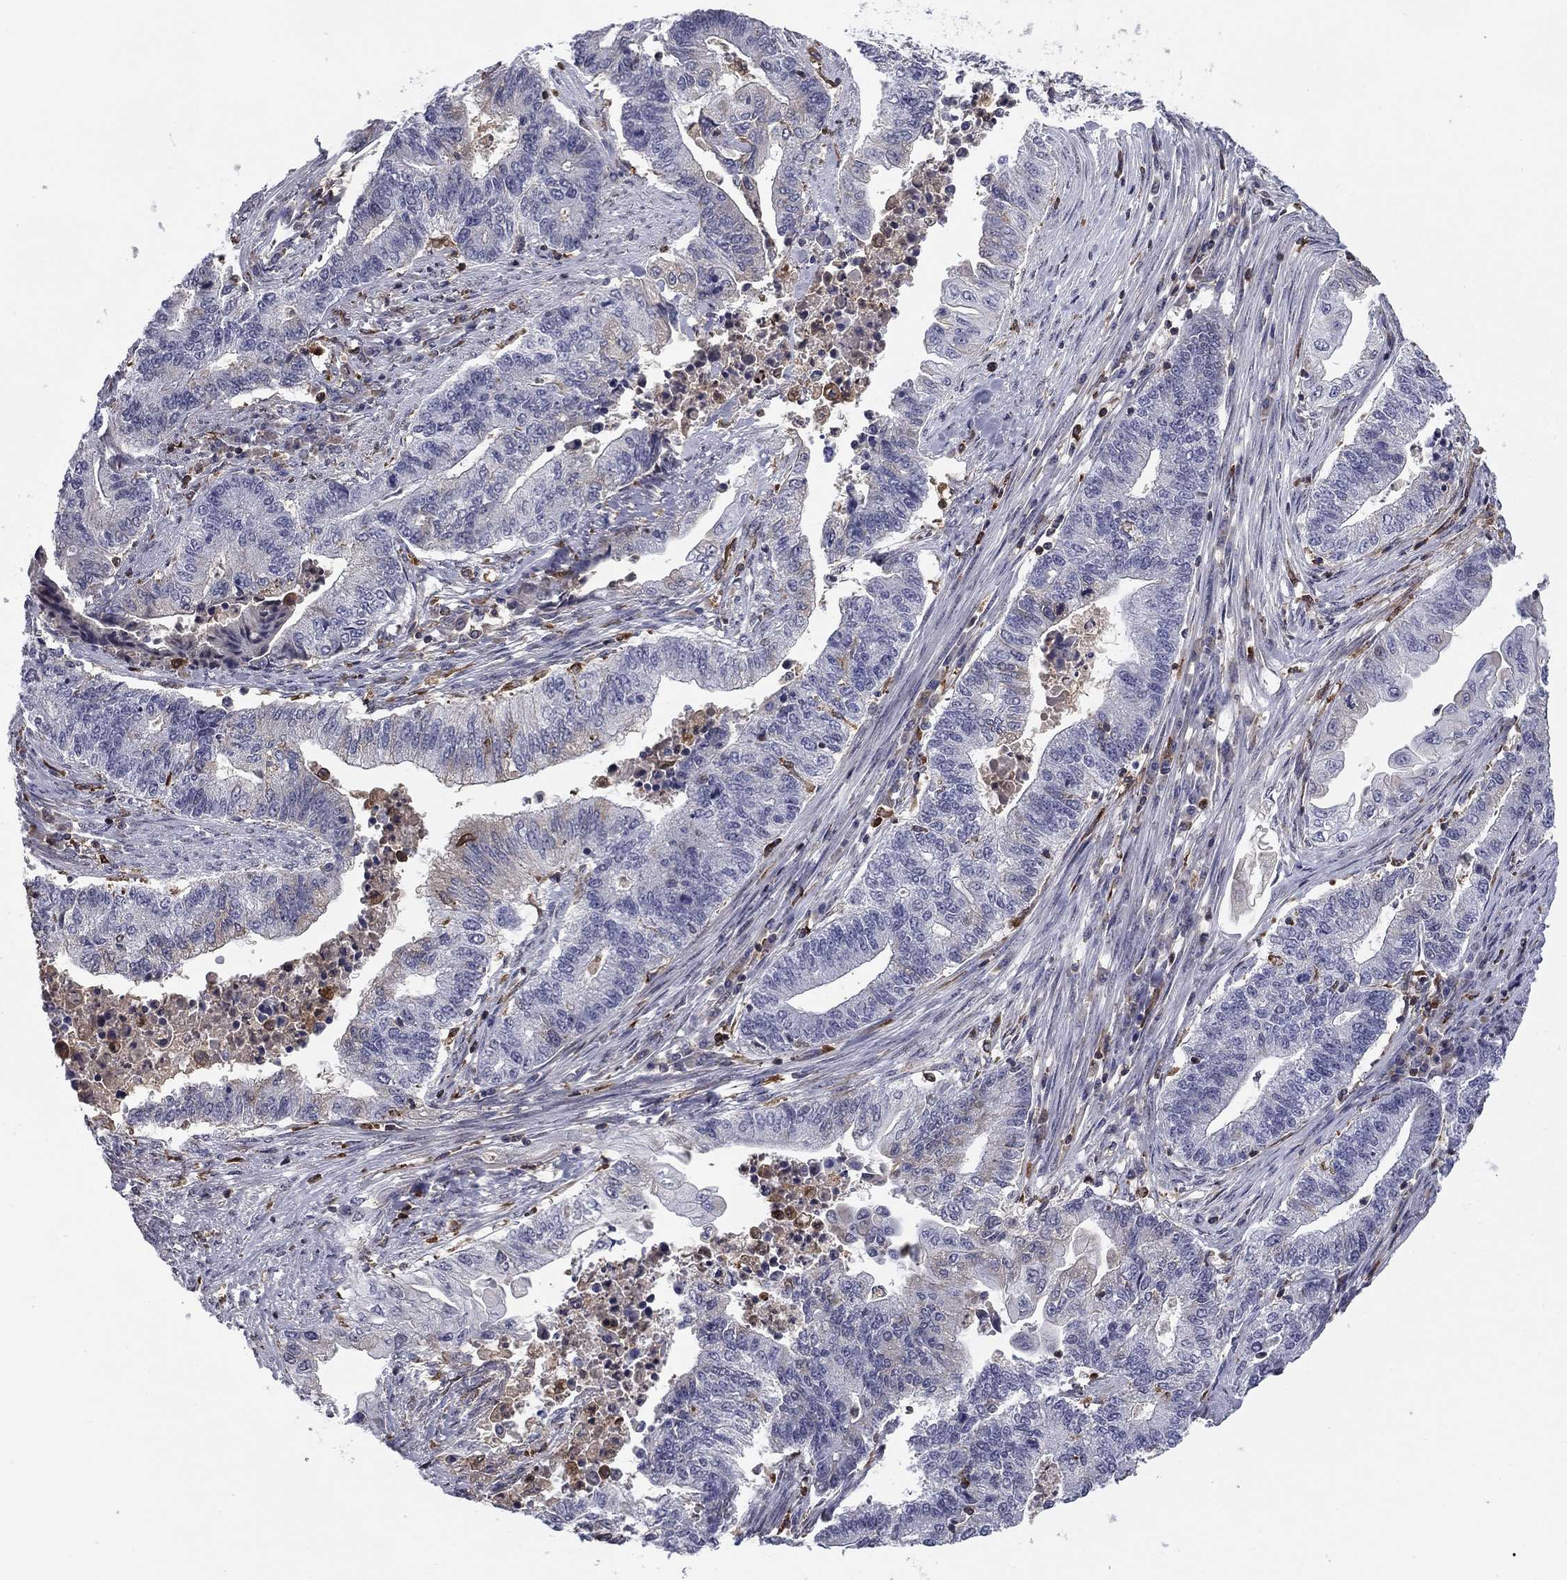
{"staining": {"intensity": "negative", "quantity": "none", "location": "none"}, "tissue": "endometrial cancer", "cell_type": "Tumor cells", "image_type": "cancer", "snomed": [{"axis": "morphology", "description": "Adenocarcinoma, NOS"}, {"axis": "topography", "description": "Uterus"}, {"axis": "topography", "description": "Endometrium"}], "caption": "Immunohistochemical staining of endometrial adenocarcinoma reveals no significant staining in tumor cells.", "gene": "PLCB2", "patient": {"sex": "female", "age": 54}}